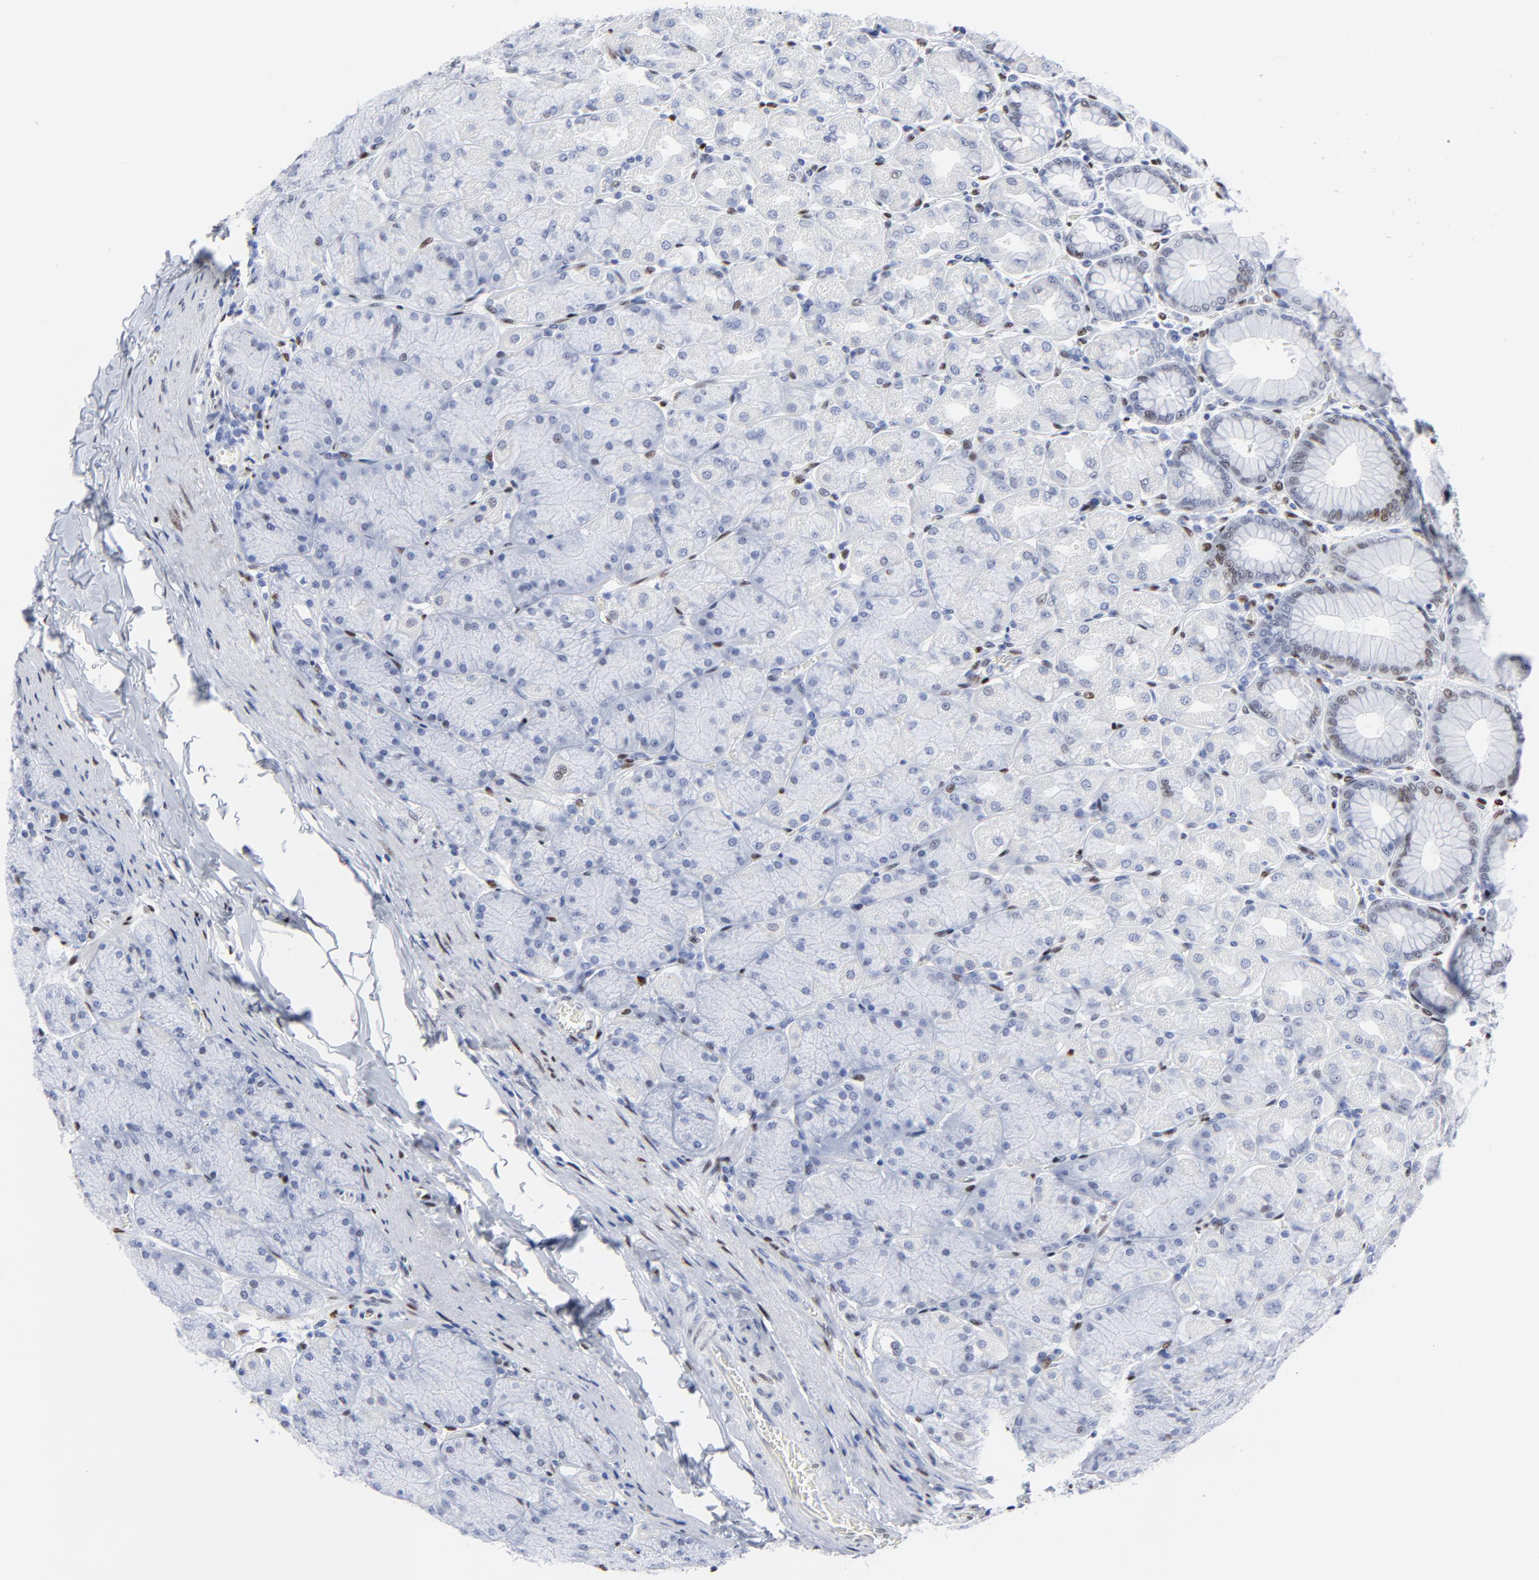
{"staining": {"intensity": "moderate", "quantity": "25%-75%", "location": "nuclear"}, "tissue": "stomach", "cell_type": "Glandular cells", "image_type": "normal", "snomed": [{"axis": "morphology", "description": "Normal tissue, NOS"}, {"axis": "topography", "description": "Stomach, upper"}], "caption": "IHC histopathology image of unremarkable stomach: human stomach stained using IHC demonstrates medium levels of moderate protein expression localized specifically in the nuclear of glandular cells, appearing as a nuclear brown color.", "gene": "JUN", "patient": {"sex": "female", "age": 56}}